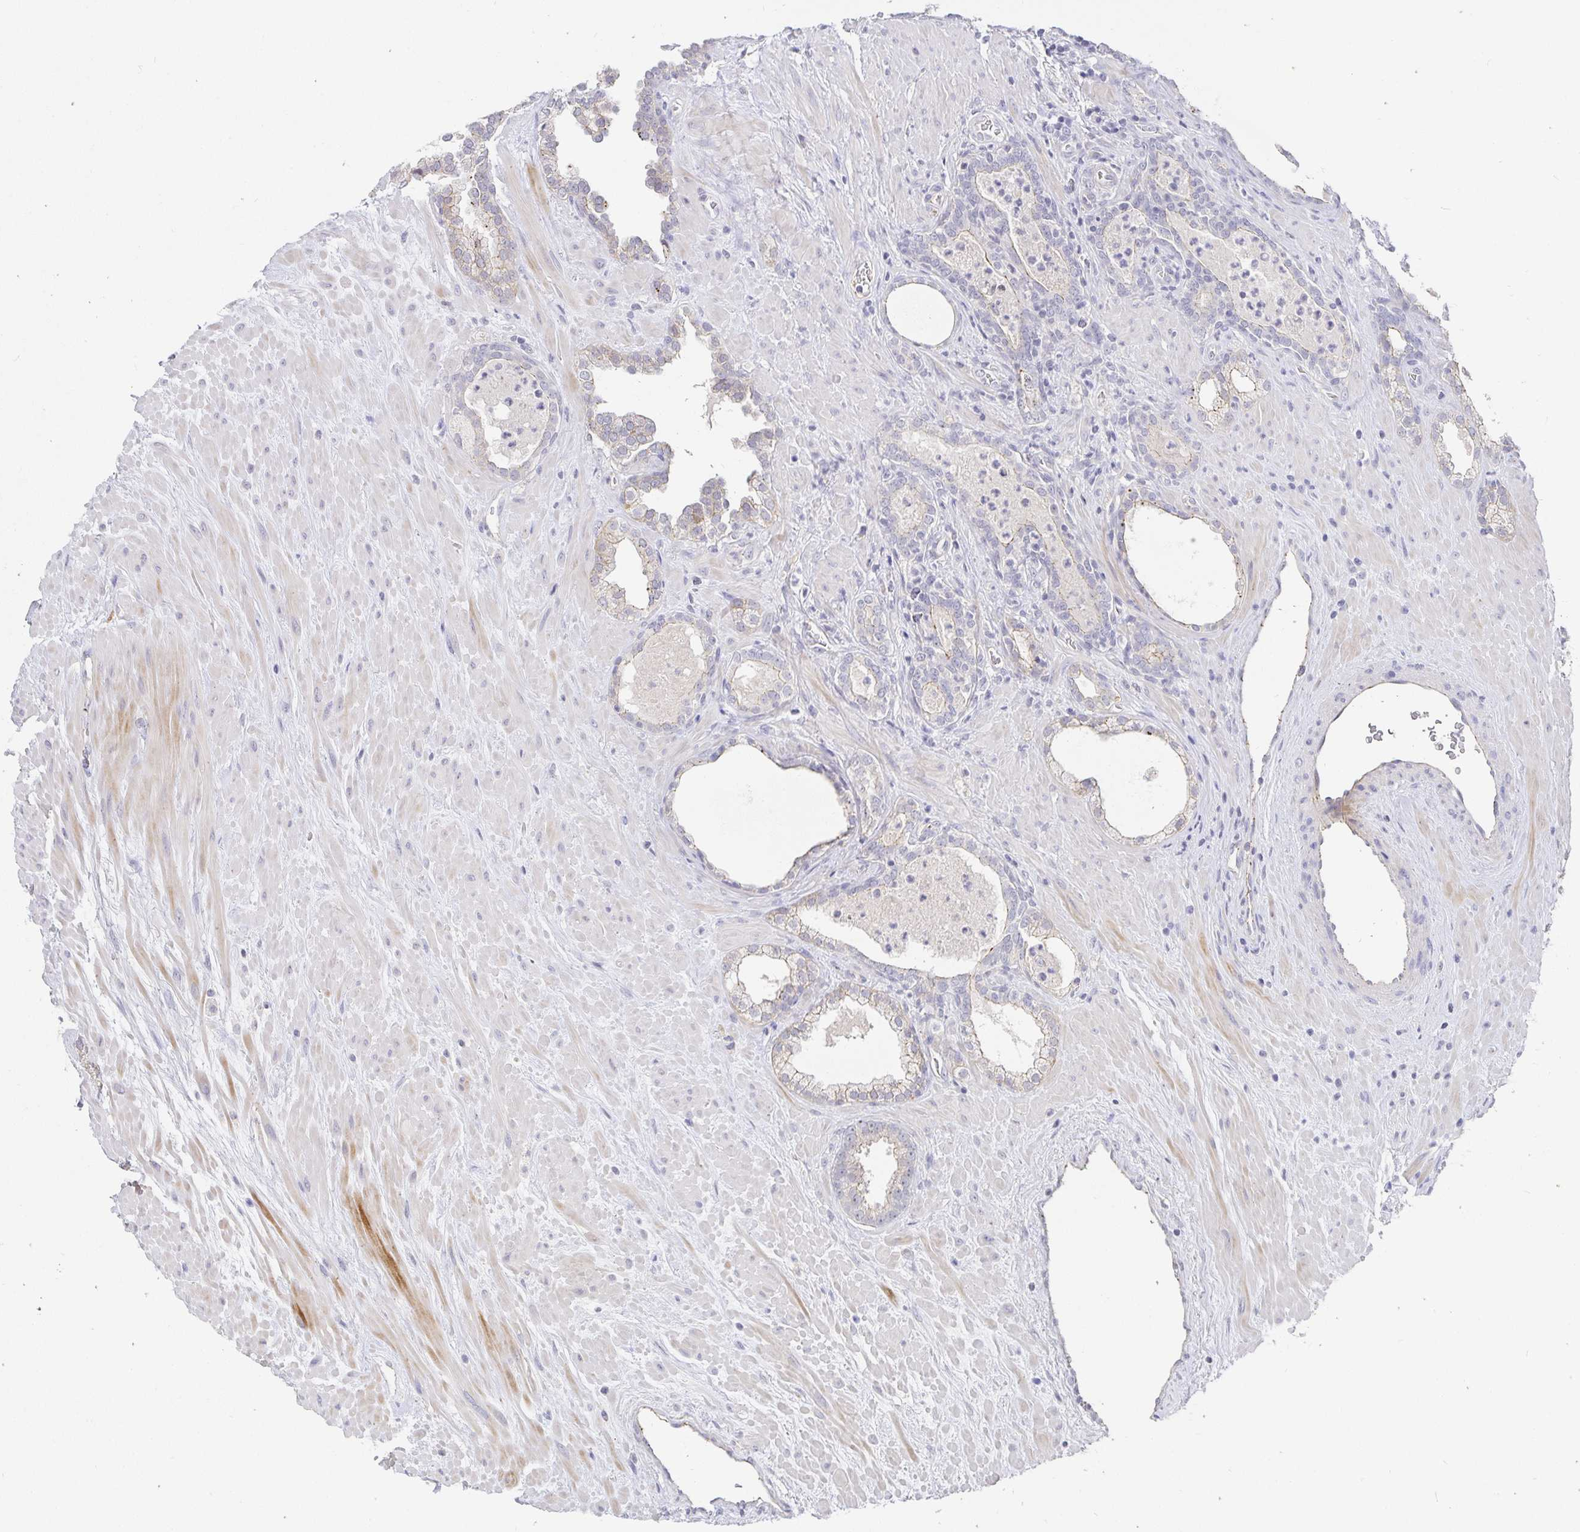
{"staining": {"intensity": "negative", "quantity": "none", "location": "none"}, "tissue": "prostate cancer", "cell_type": "Tumor cells", "image_type": "cancer", "snomed": [{"axis": "morphology", "description": "Adenocarcinoma, Low grade"}, {"axis": "topography", "description": "Prostate"}], "caption": "High magnification brightfield microscopy of prostate low-grade adenocarcinoma stained with DAB (brown) and counterstained with hematoxylin (blue): tumor cells show no significant staining.", "gene": "PDX1", "patient": {"sex": "male", "age": 62}}